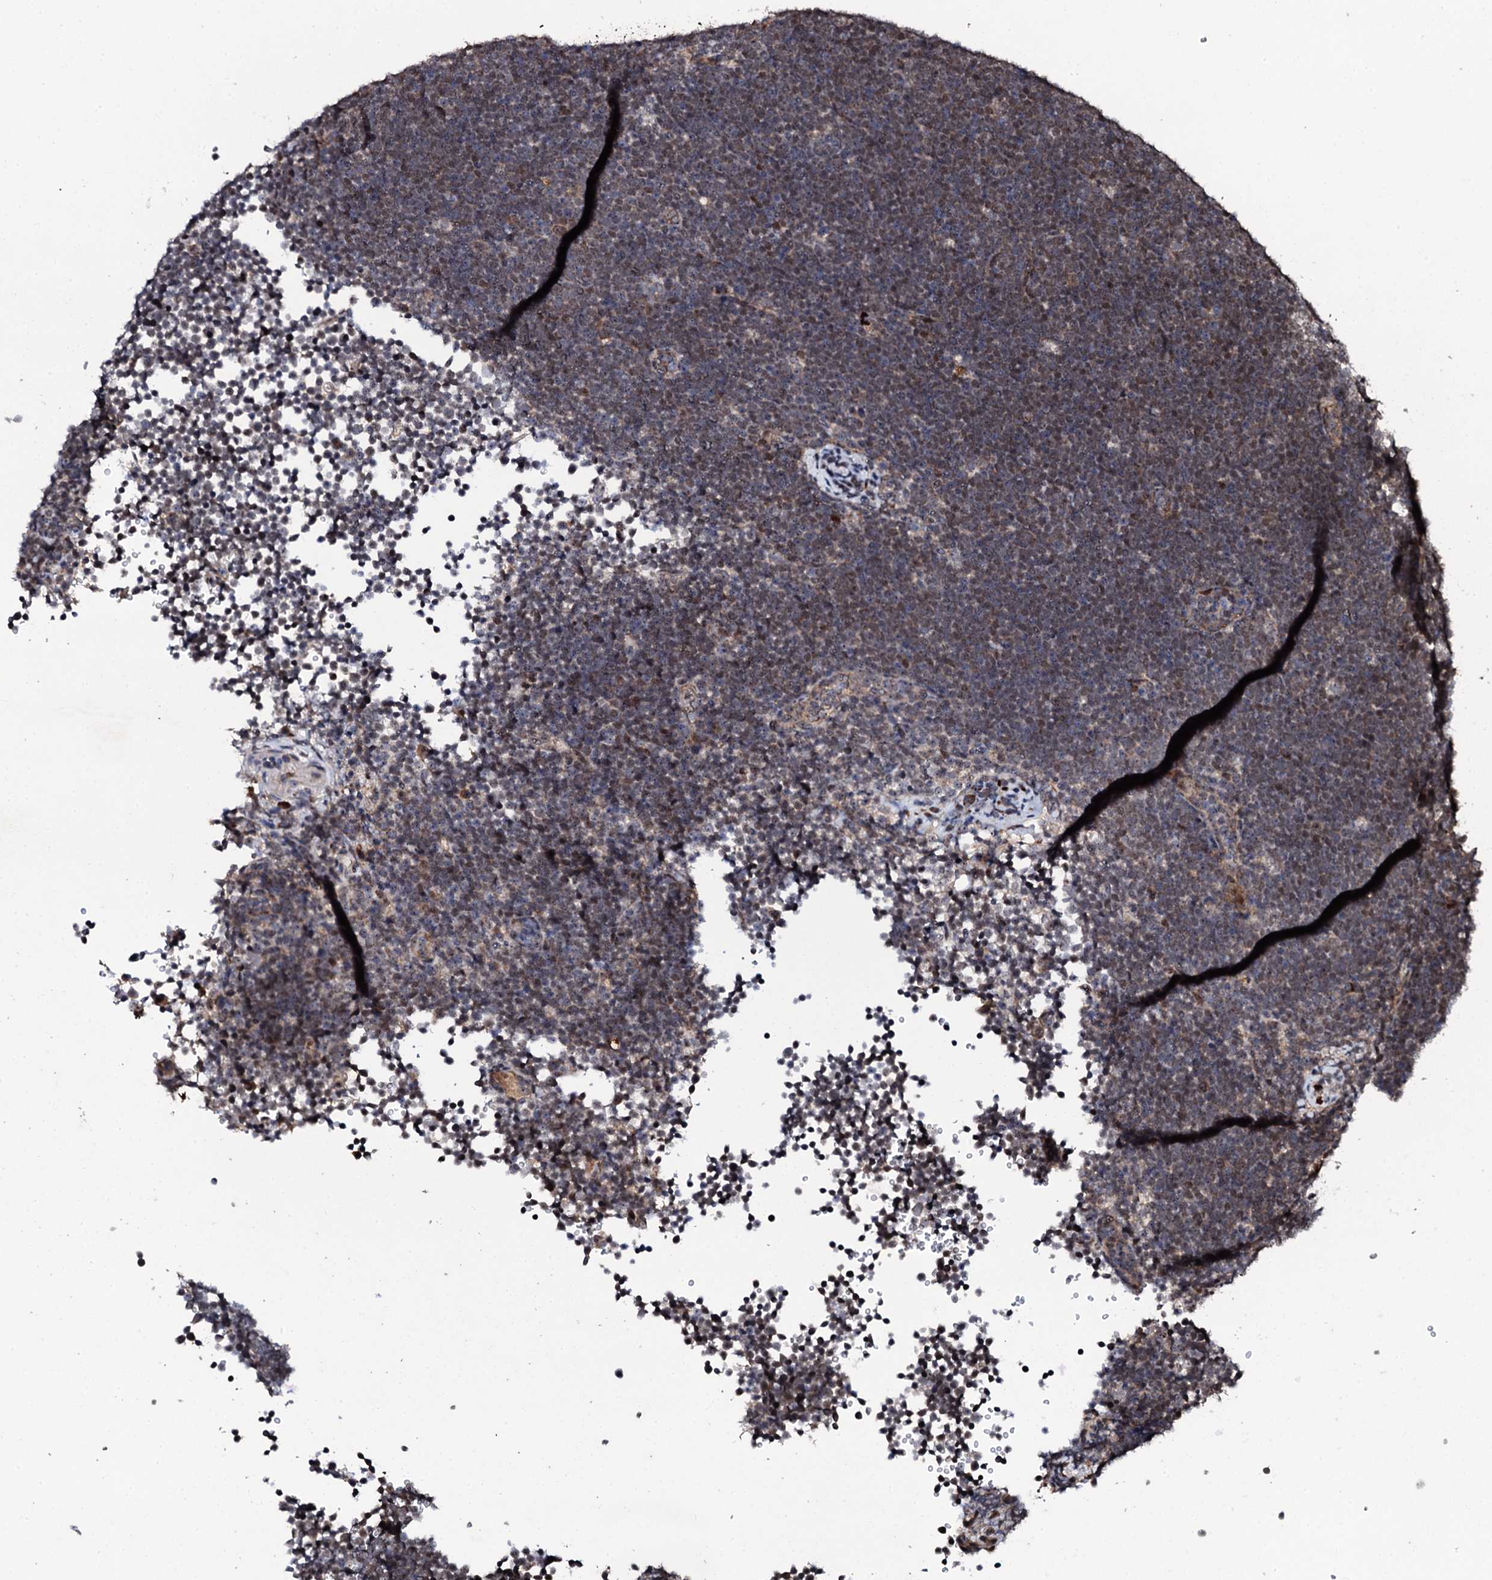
{"staining": {"intensity": "weak", "quantity": "25%-75%", "location": "nuclear"}, "tissue": "lymphoma", "cell_type": "Tumor cells", "image_type": "cancer", "snomed": [{"axis": "morphology", "description": "Malignant lymphoma, non-Hodgkin's type, High grade"}, {"axis": "topography", "description": "Lymph node"}], "caption": "Brown immunohistochemical staining in human malignant lymphoma, non-Hodgkin's type (high-grade) exhibits weak nuclear staining in about 25%-75% of tumor cells.", "gene": "FAM111A", "patient": {"sex": "male", "age": 13}}